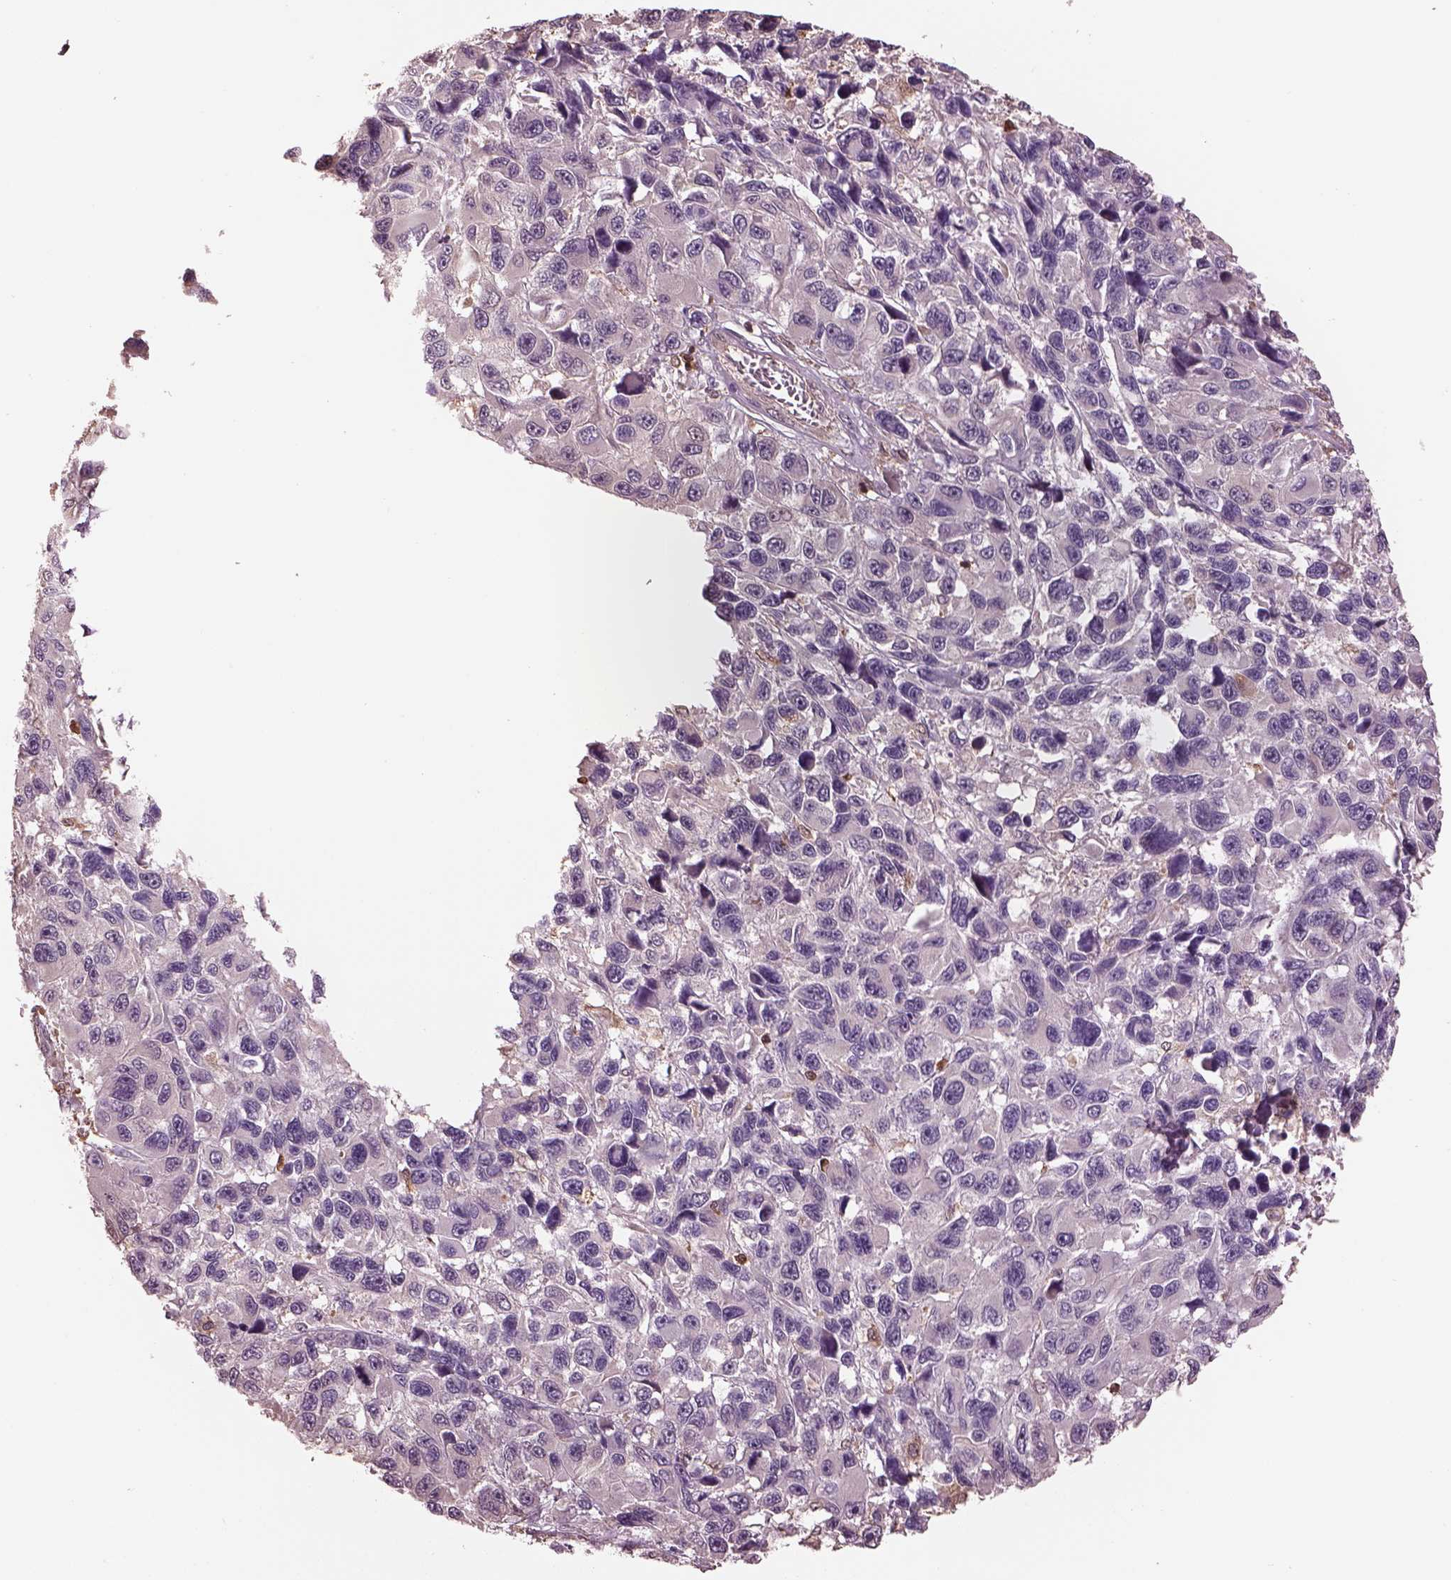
{"staining": {"intensity": "negative", "quantity": "none", "location": "none"}, "tissue": "melanoma", "cell_type": "Tumor cells", "image_type": "cancer", "snomed": [{"axis": "morphology", "description": "Malignant melanoma, NOS"}, {"axis": "topography", "description": "Skin"}], "caption": "Tumor cells are negative for protein expression in human melanoma. (DAB (3,3'-diaminobenzidine) immunohistochemistry (IHC) with hematoxylin counter stain).", "gene": "IL31RA", "patient": {"sex": "male", "age": 53}}